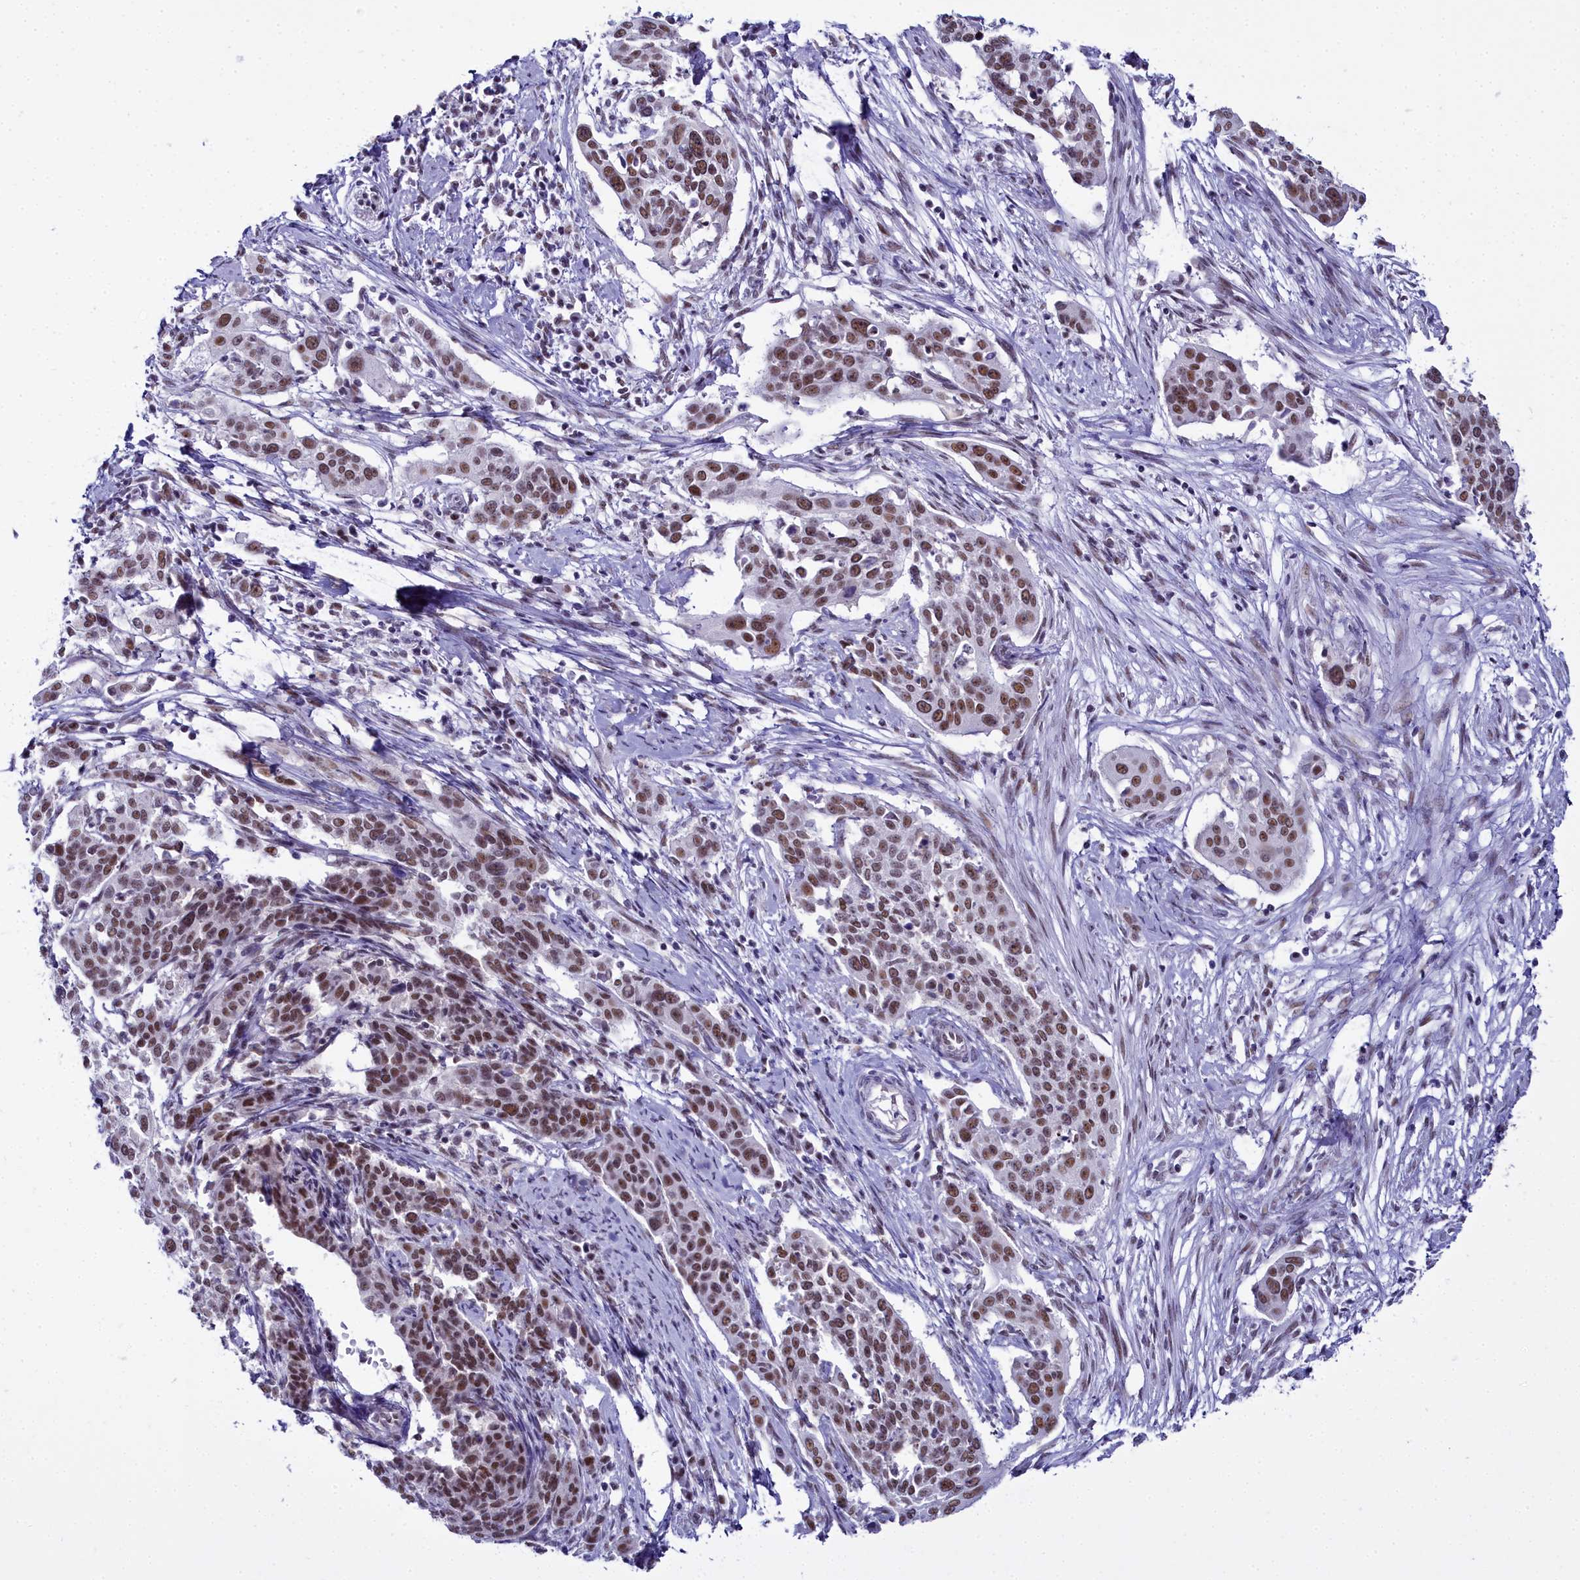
{"staining": {"intensity": "moderate", "quantity": ">75%", "location": "nuclear"}, "tissue": "cervical cancer", "cell_type": "Tumor cells", "image_type": "cancer", "snomed": [{"axis": "morphology", "description": "Squamous cell carcinoma, NOS"}, {"axis": "topography", "description": "Cervix"}], "caption": "Protein analysis of cervical squamous cell carcinoma tissue shows moderate nuclear positivity in approximately >75% of tumor cells.", "gene": "RBM12", "patient": {"sex": "female", "age": 44}}